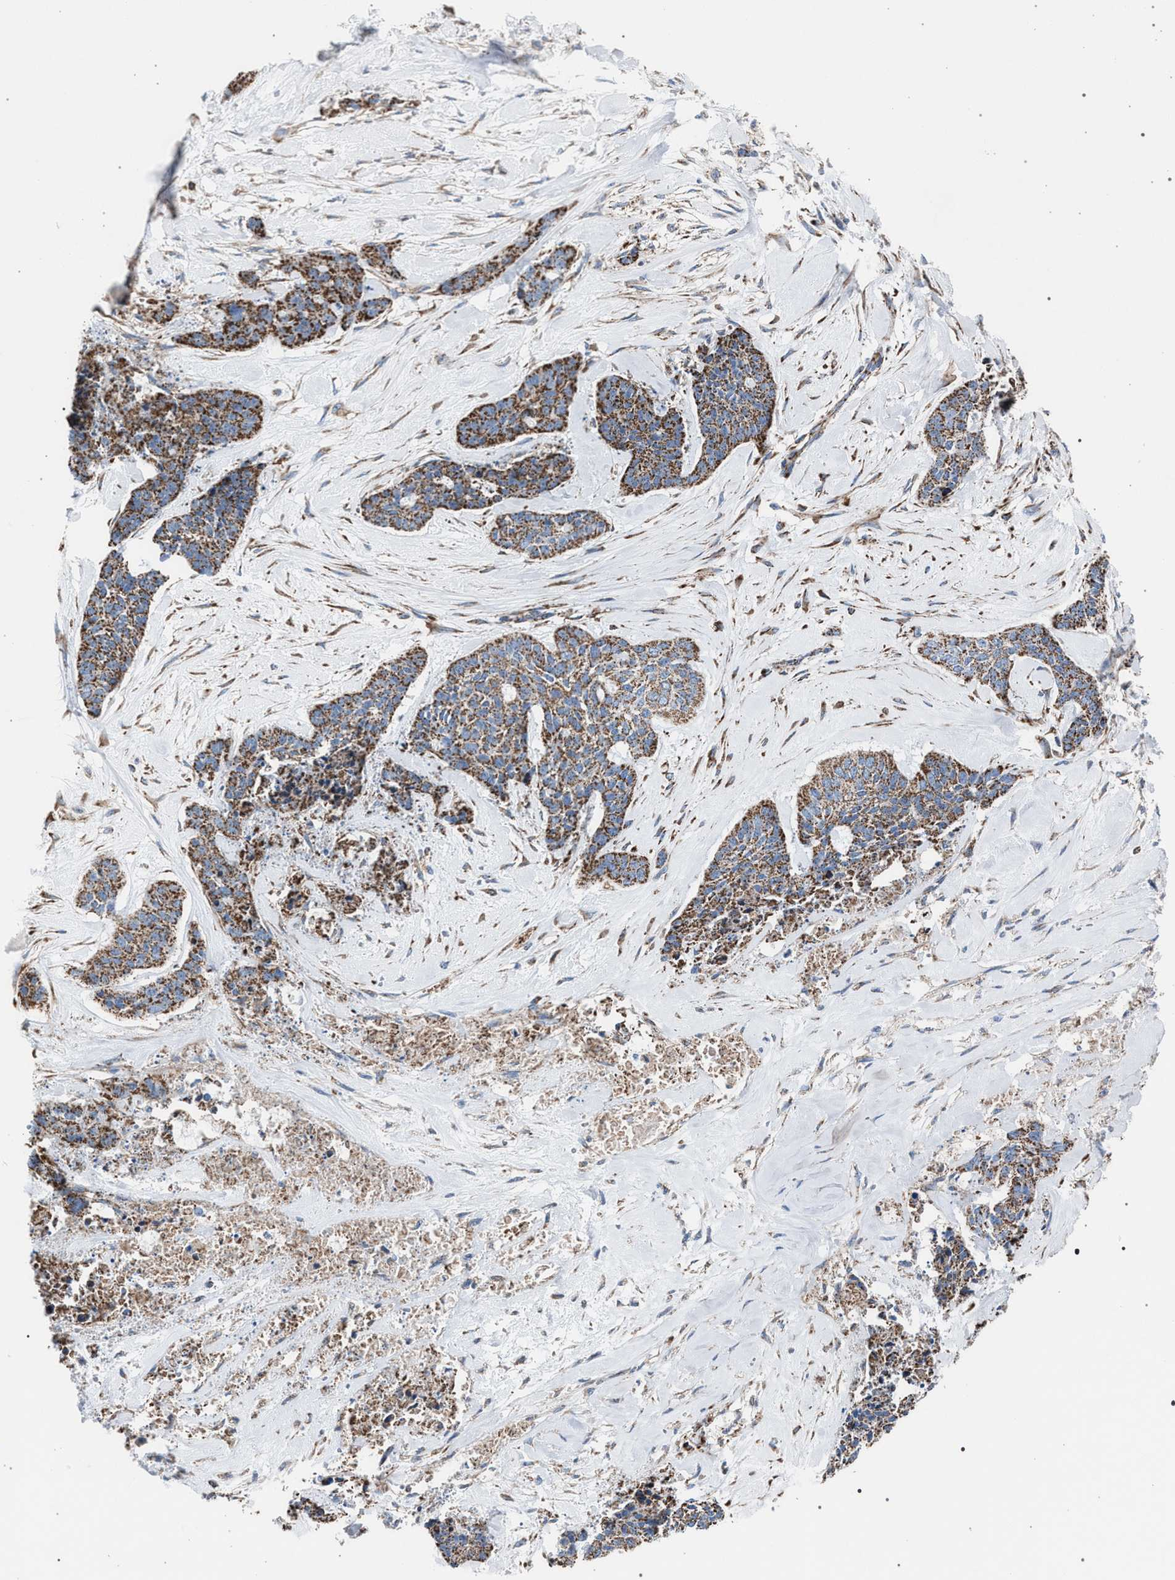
{"staining": {"intensity": "moderate", "quantity": ">75%", "location": "cytoplasmic/membranous"}, "tissue": "skin cancer", "cell_type": "Tumor cells", "image_type": "cancer", "snomed": [{"axis": "morphology", "description": "Basal cell carcinoma"}, {"axis": "topography", "description": "Skin"}], "caption": "Tumor cells exhibit medium levels of moderate cytoplasmic/membranous expression in approximately >75% of cells in human skin basal cell carcinoma.", "gene": "VPS13A", "patient": {"sex": "female", "age": 64}}